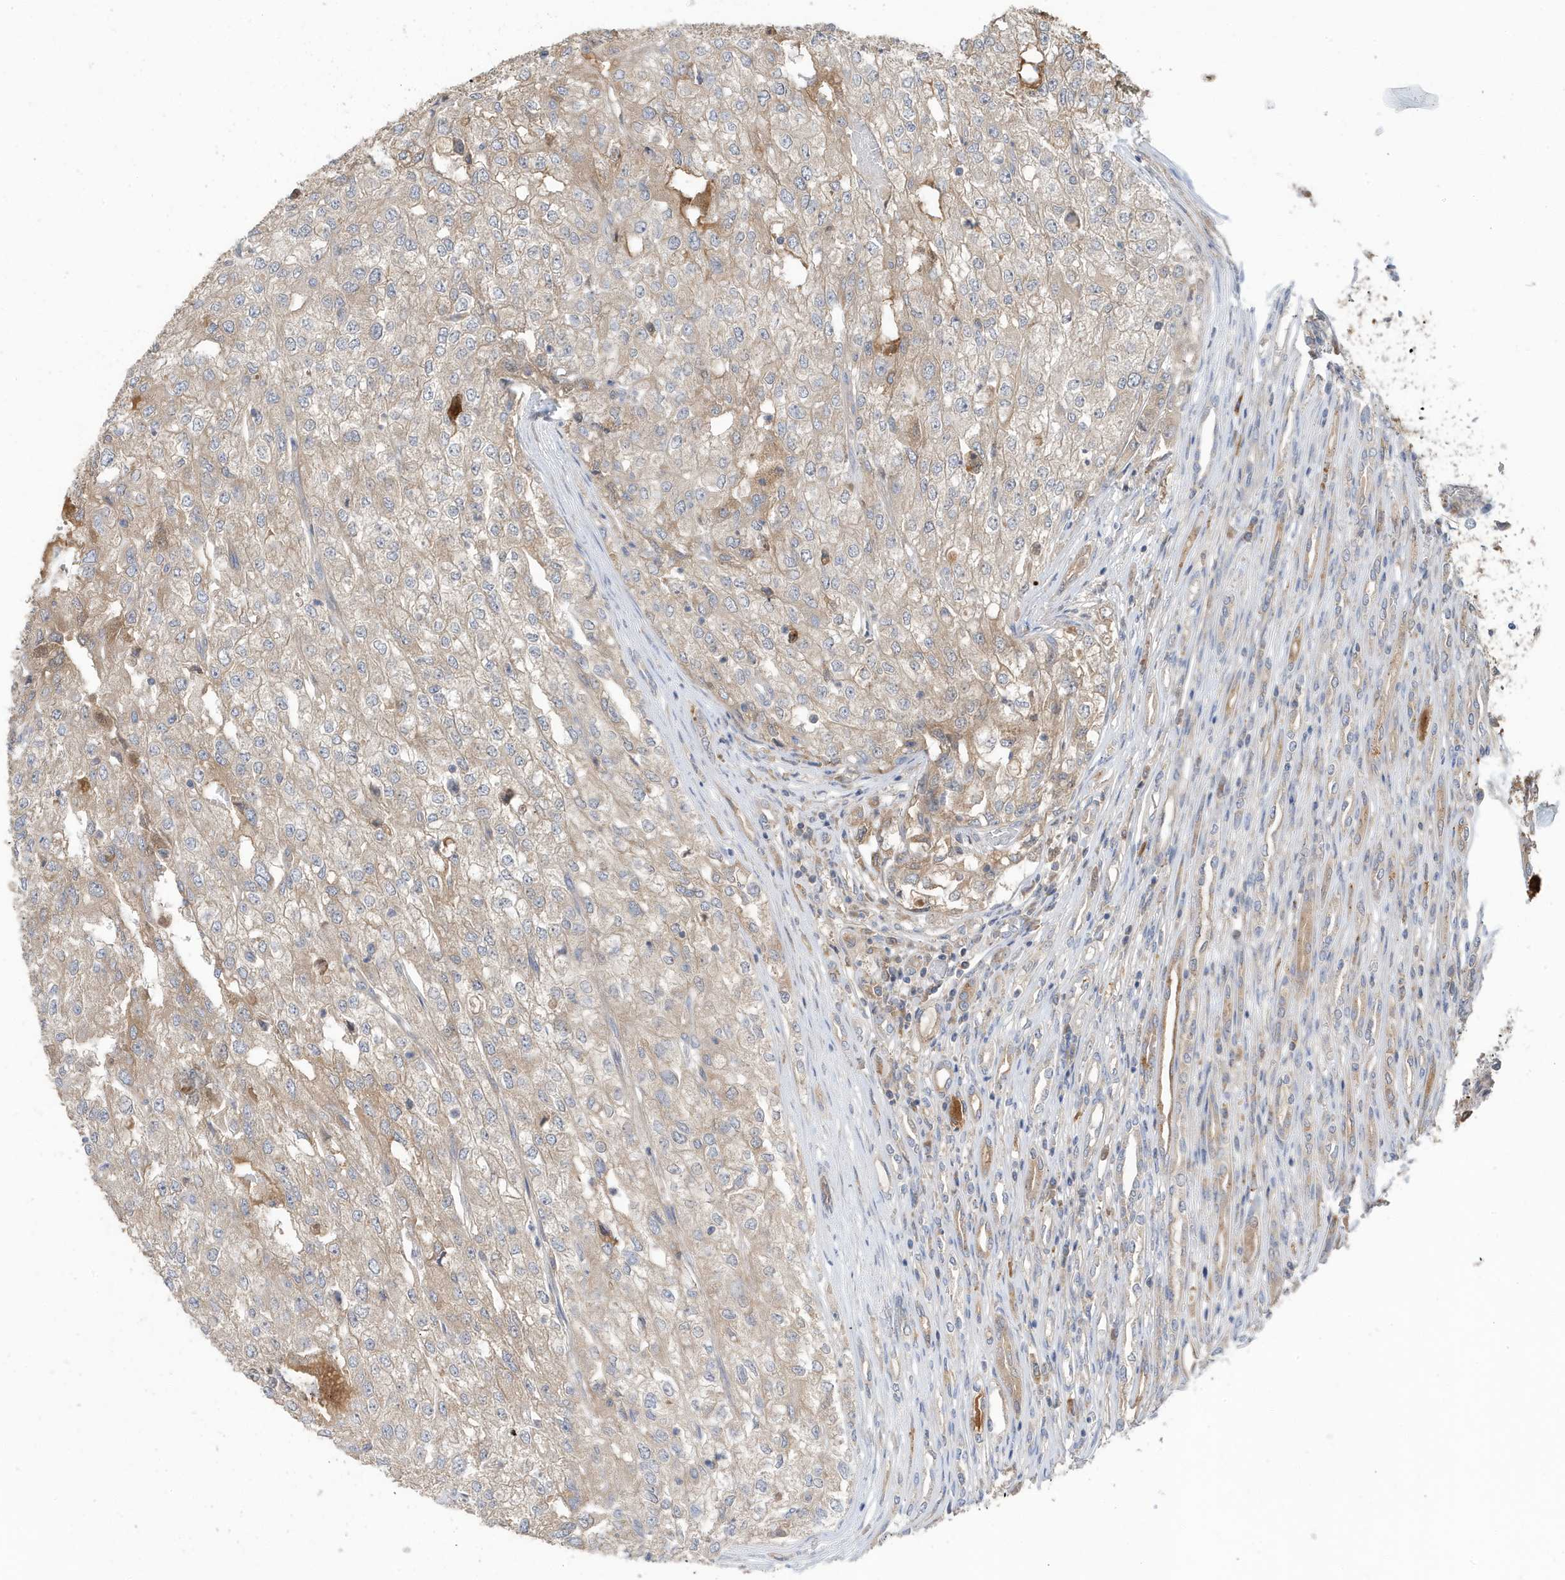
{"staining": {"intensity": "weak", "quantity": "<25%", "location": "cytoplasmic/membranous"}, "tissue": "renal cancer", "cell_type": "Tumor cells", "image_type": "cancer", "snomed": [{"axis": "morphology", "description": "Adenocarcinoma, NOS"}, {"axis": "topography", "description": "Kidney"}], "caption": "There is no significant expression in tumor cells of renal cancer. (DAB (3,3'-diaminobenzidine) immunohistochemistry visualized using brightfield microscopy, high magnification).", "gene": "LAPTM4A", "patient": {"sex": "female", "age": 54}}